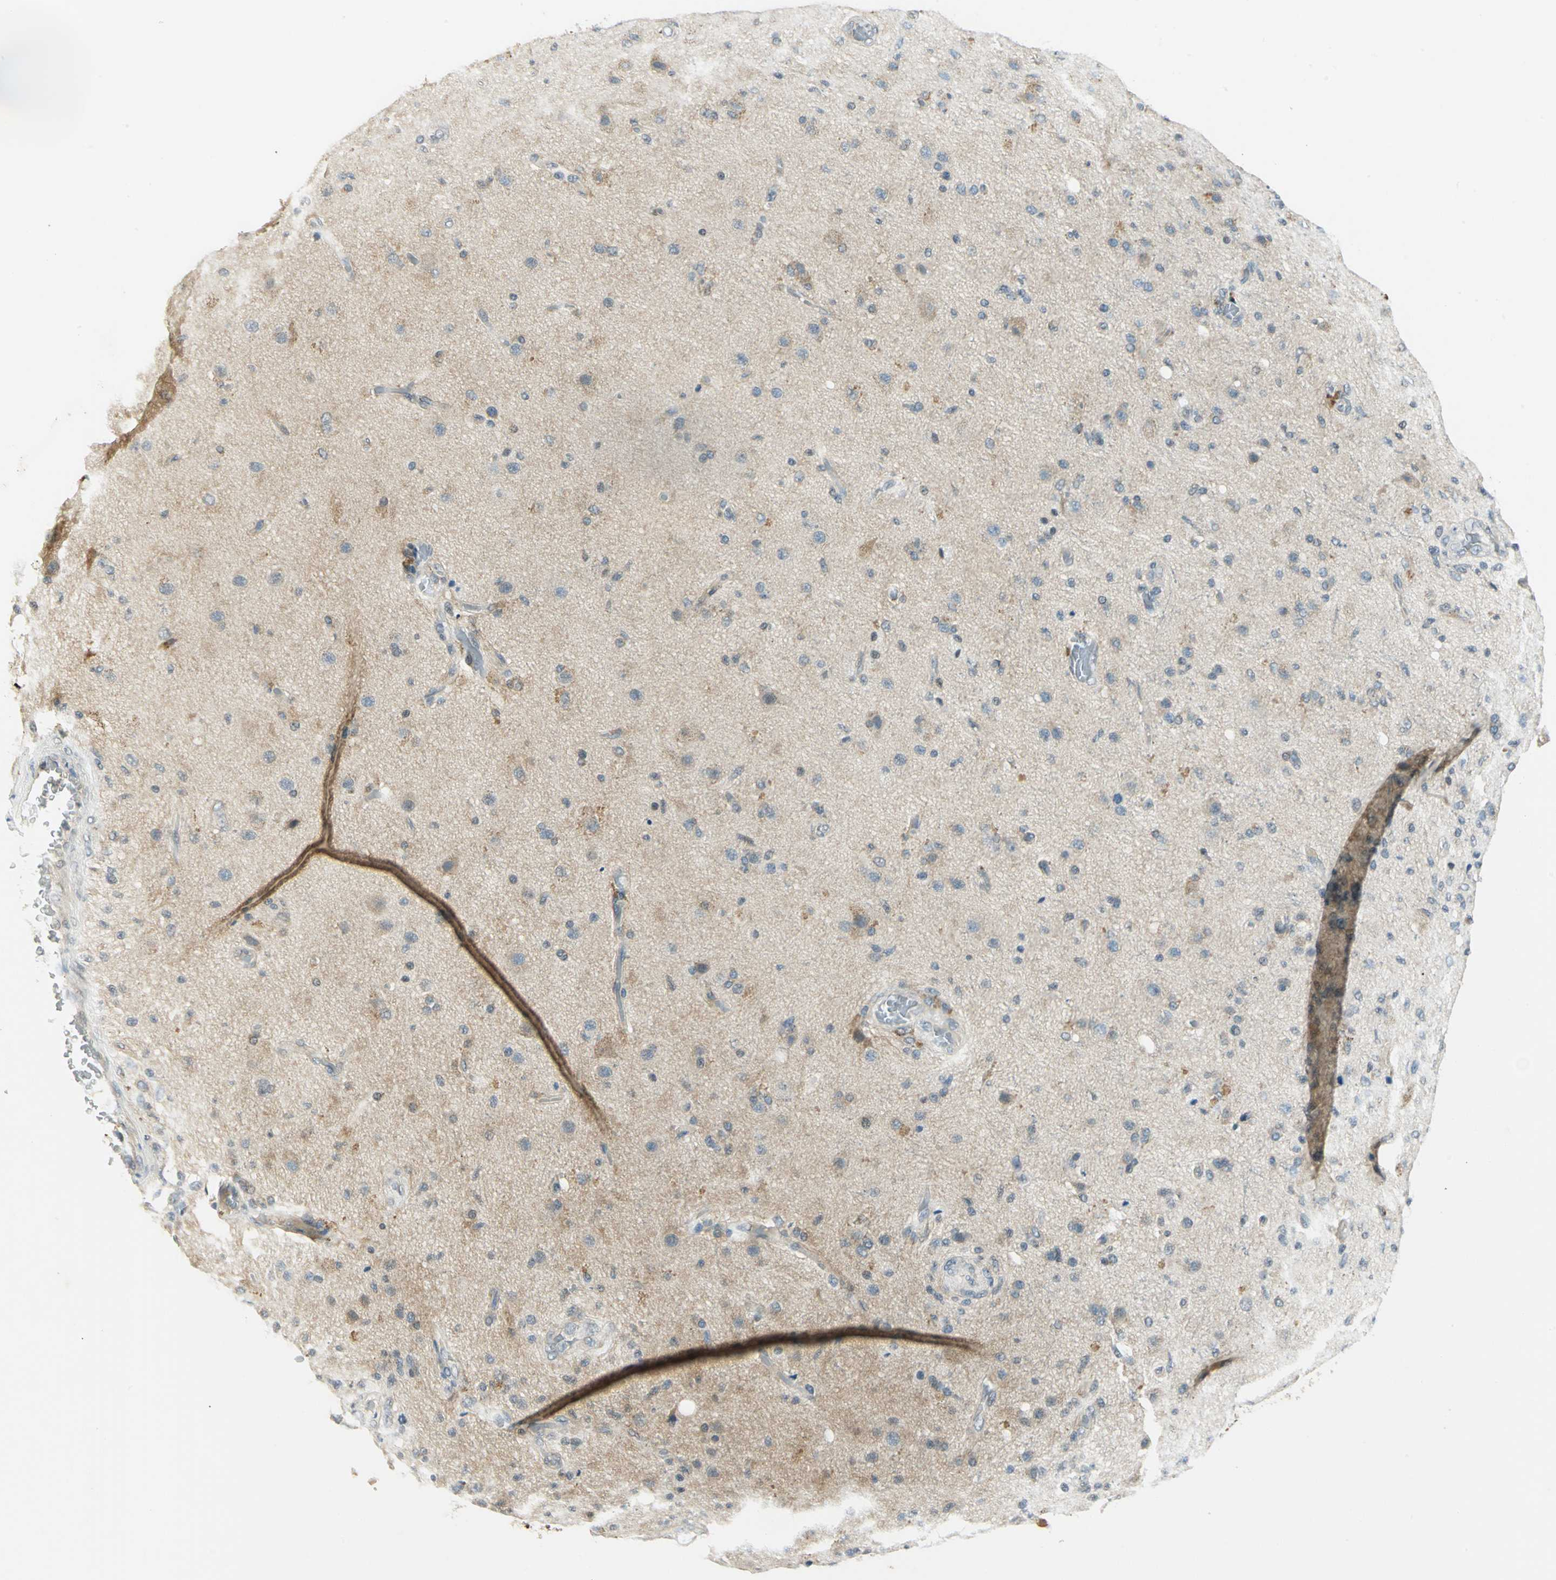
{"staining": {"intensity": "weak", "quantity": "<25%", "location": "cytoplasmic/membranous"}, "tissue": "glioma", "cell_type": "Tumor cells", "image_type": "cancer", "snomed": [{"axis": "morphology", "description": "Normal tissue, NOS"}, {"axis": "morphology", "description": "Glioma, malignant, High grade"}, {"axis": "topography", "description": "Cerebral cortex"}], "caption": "Immunohistochemical staining of human malignant glioma (high-grade) reveals no significant staining in tumor cells.", "gene": "RAD17", "patient": {"sex": "male", "age": 77}}